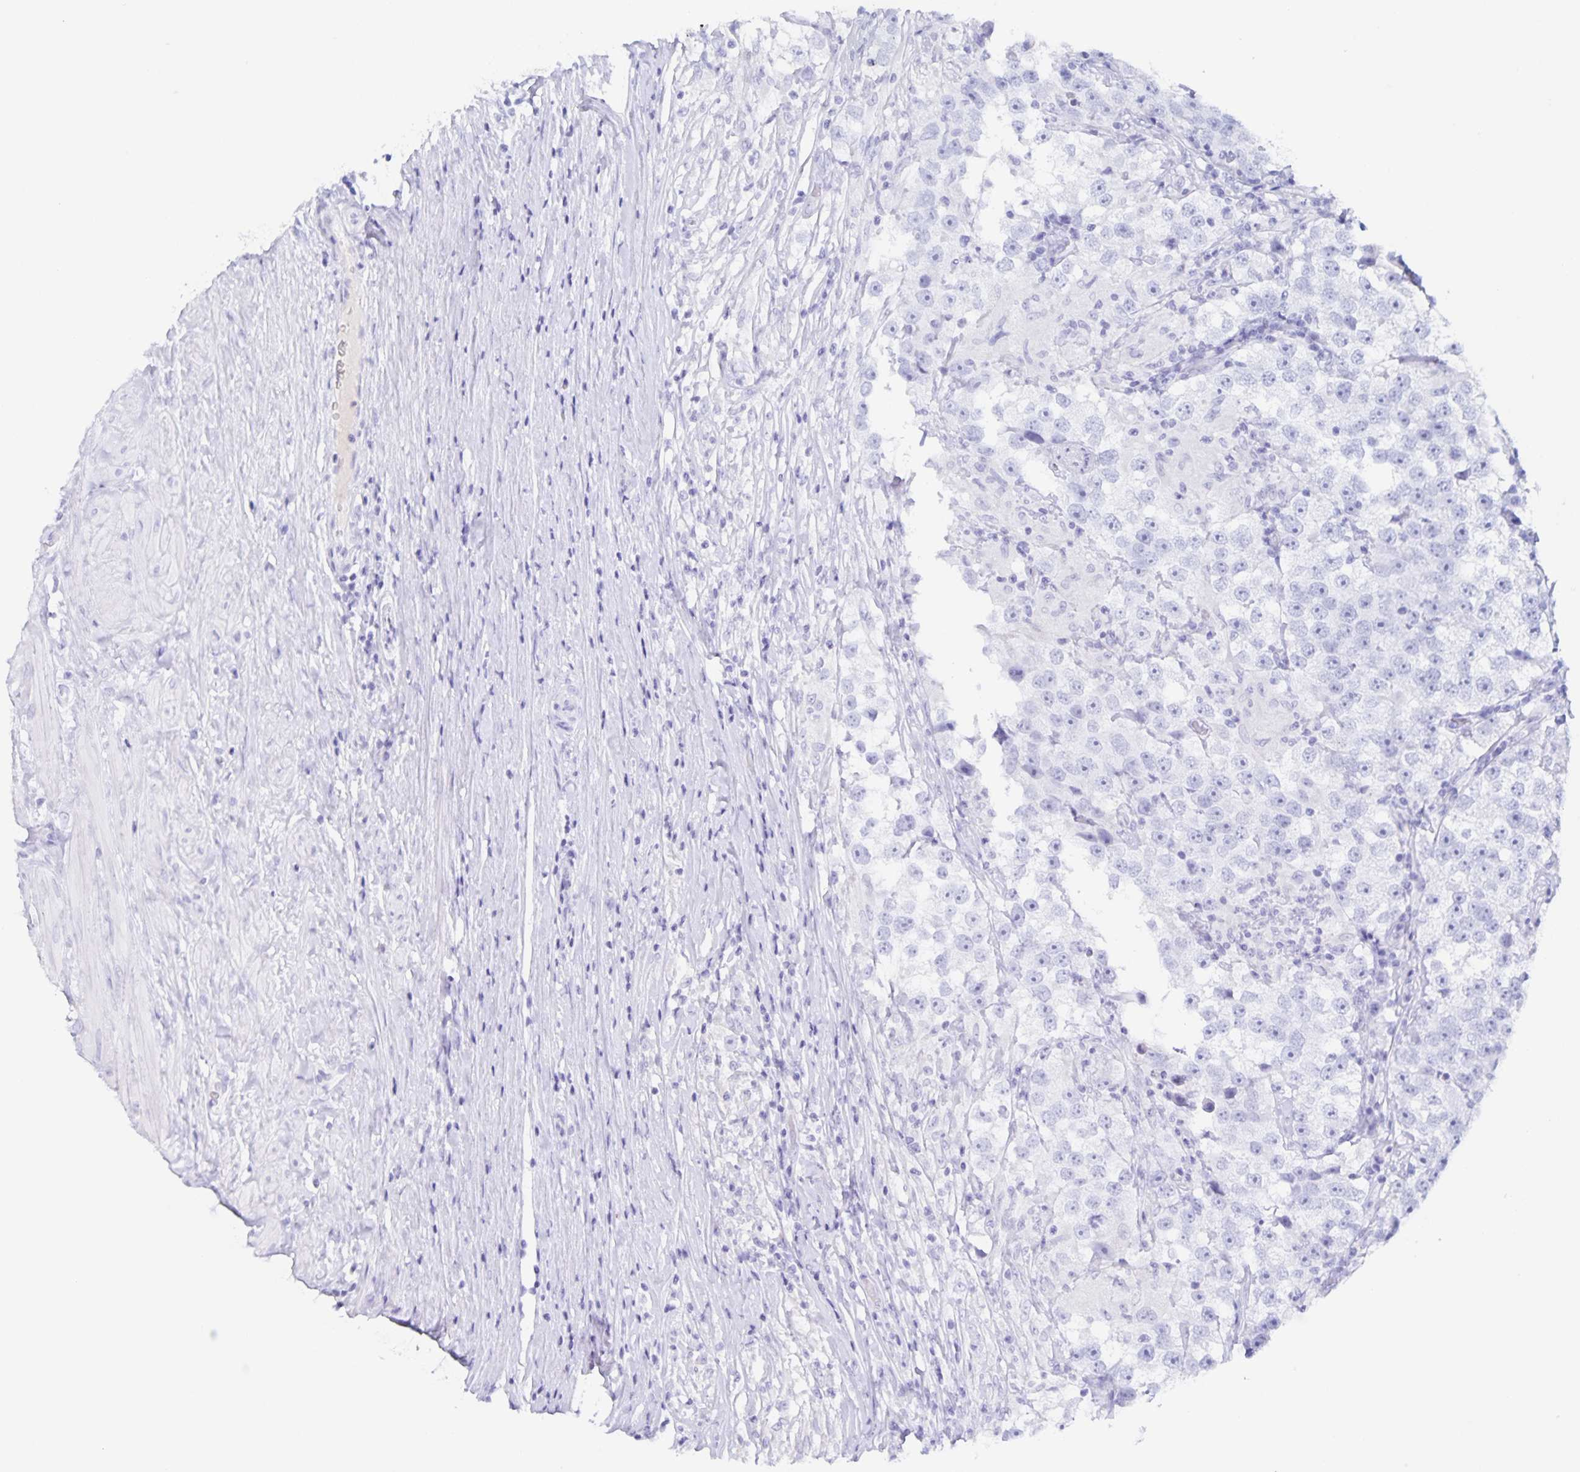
{"staining": {"intensity": "negative", "quantity": "none", "location": "none"}, "tissue": "testis cancer", "cell_type": "Tumor cells", "image_type": "cancer", "snomed": [{"axis": "morphology", "description": "Seminoma, NOS"}, {"axis": "topography", "description": "Testis"}], "caption": "A micrograph of testis cancer stained for a protein displays no brown staining in tumor cells.", "gene": "RPL36A", "patient": {"sex": "male", "age": 46}}